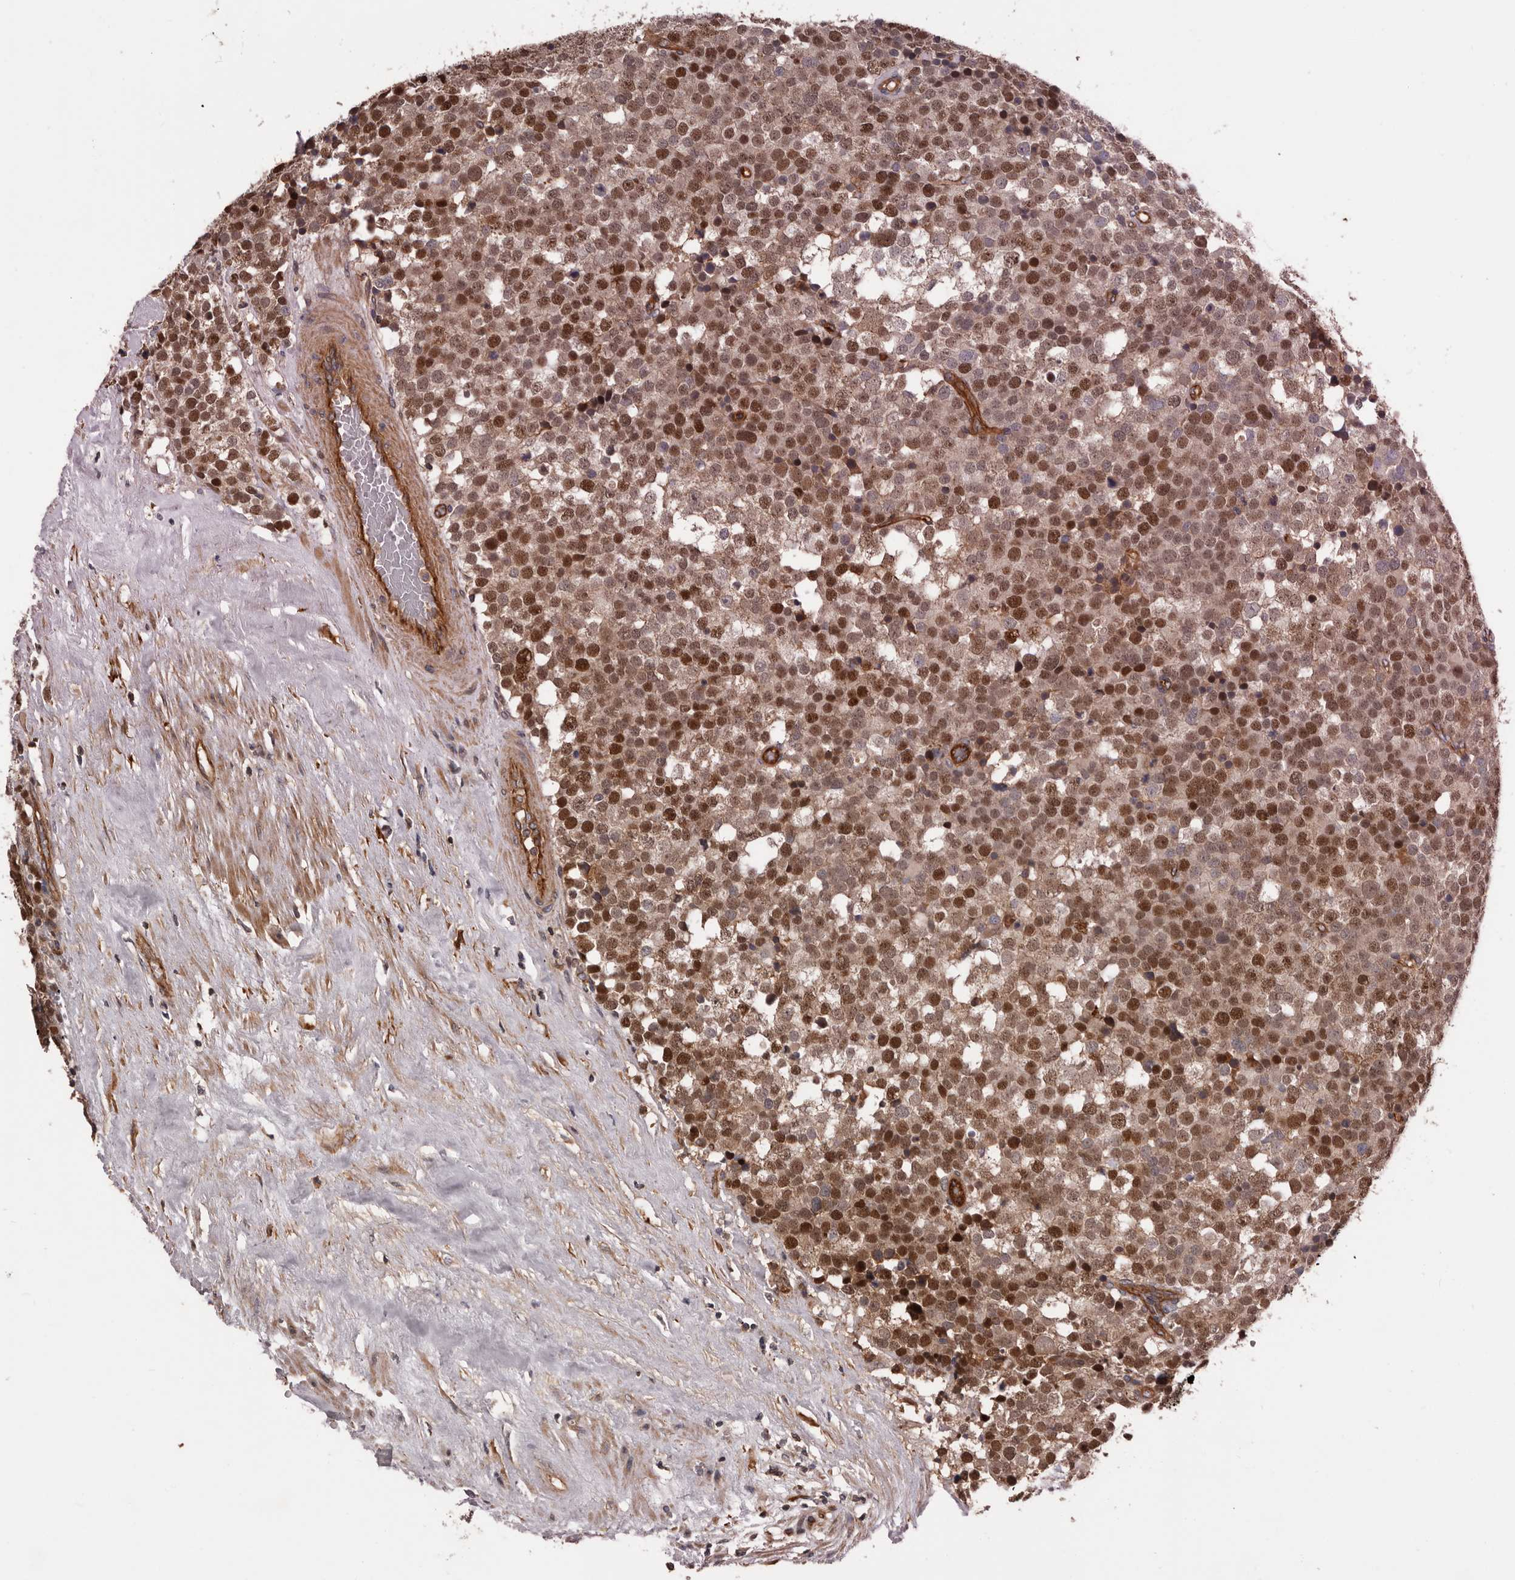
{"staining": {"intensity": "moderate", "quantity": ">75%", "location": "nuclear"}, "tissue": "testis cancer", "cell_type": "Tumor cells", "image_type": "cancer", "snomed": [{"axis": "morphology", "description": "Seminoma, NOS"}, {"axis": "topography", "description": "Testis"}], "caption": "Testis cancer was stained to show a protein in brown. There is medium levels of moderate nuclear staining in approximately >75% of tumor cells. The staining was performed using DAB, with brown indicating positive protein expression. Nuclei are stained blue with hematoxylin.", "gene": "PNRC2", "patient": {"sex": "male", "age": 71}}